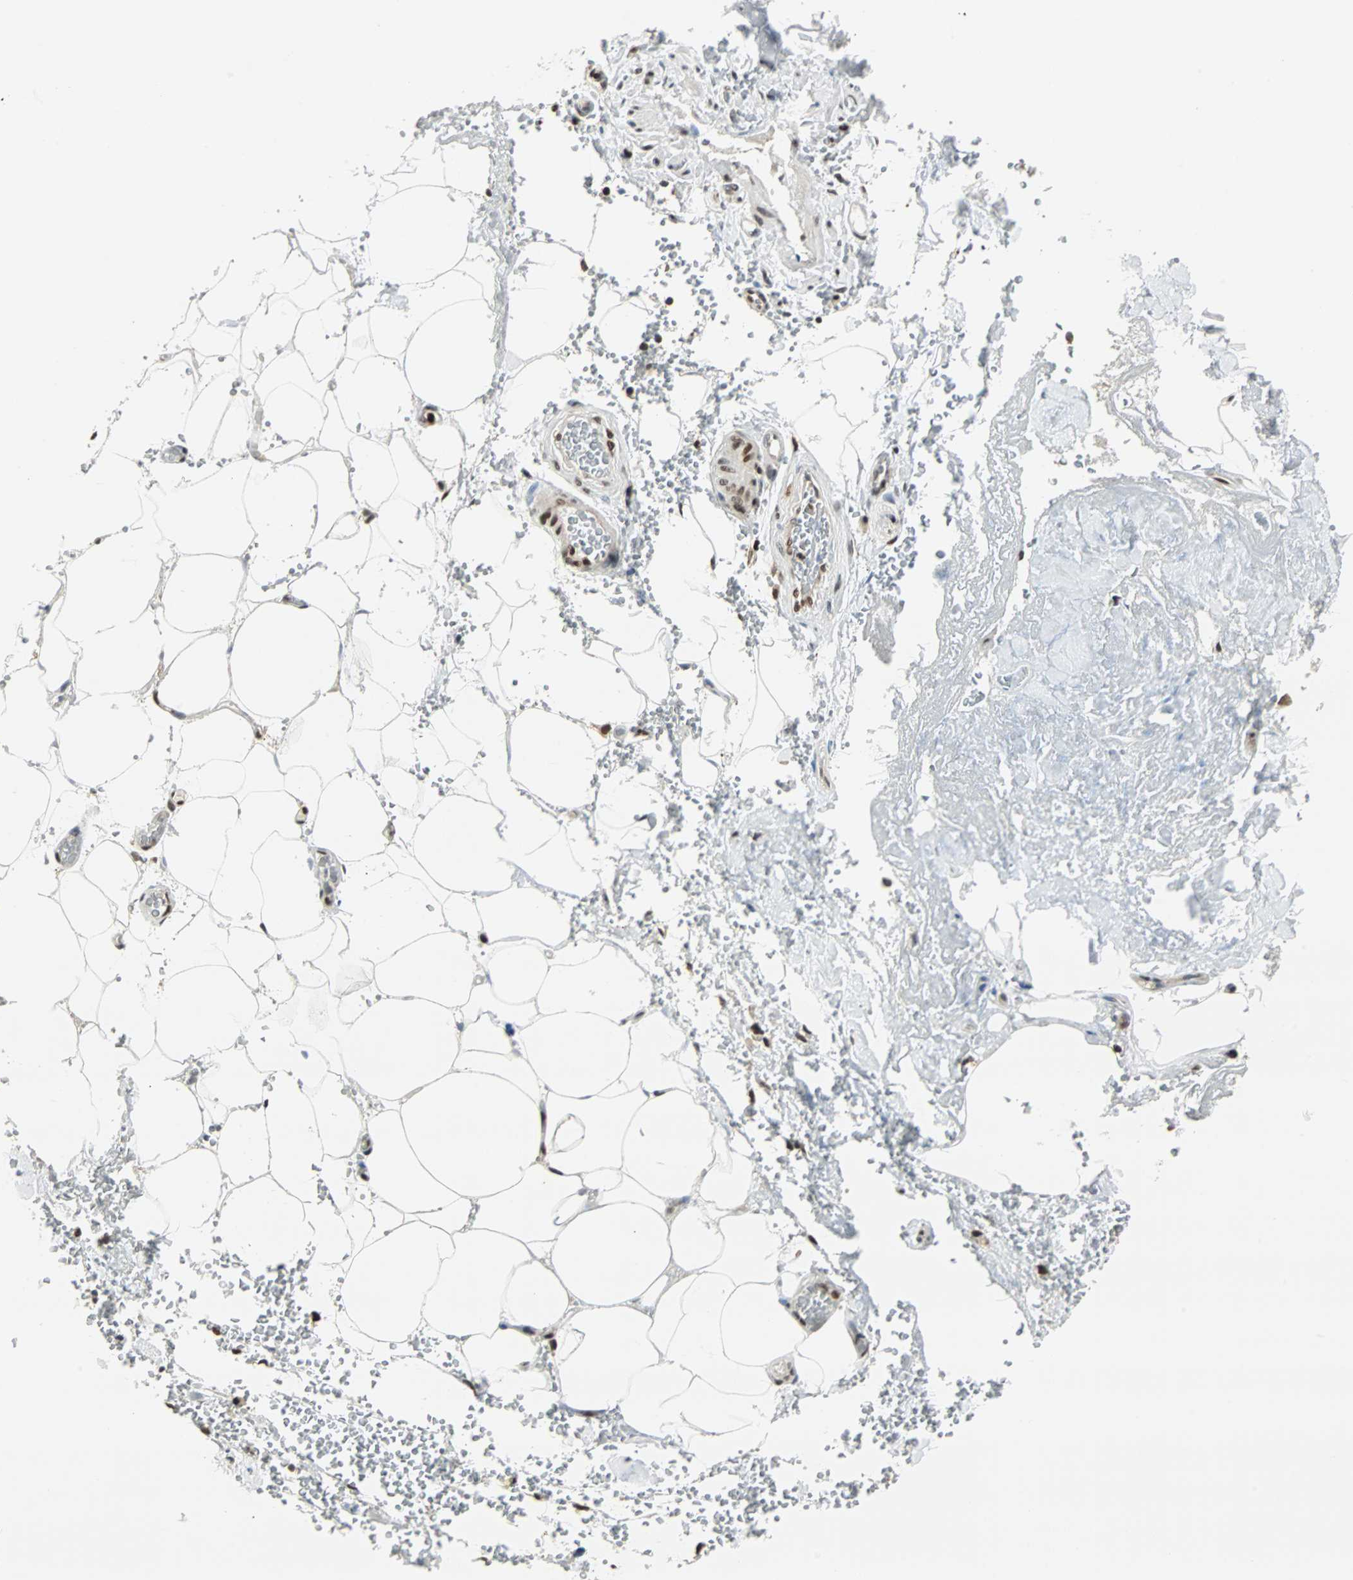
{"staining": {"intensity": "strong", "quantity": ">75%", "location": "nuclear"}, "tissue": "adipose tissue", "cell_type": "Adipocytes", "image_type": "normal", "snomed": [{"axis": "morphology", "description": "Normal tissue, NOS"}, {"axis": "morphology", "description": "Cholangiocarcinoma"}, {"axis": "topography", "description": "Liver"}, {"axis": "topography", "description": "Peripheral nerve tissue"}], "caption": "The immunohistochemical stain labels strong nuclear staining in adipocytes of unremarkable adipose tissue. The staining was performed using DAB (3,3'-diaminobenzidine) to visualize the protein expression in brown, while the nuclei were stained in blue with hematoxylin (Magnification: 20x).", "gene": "XRCC4", "patient": {"sex": "male", "age": 50}}